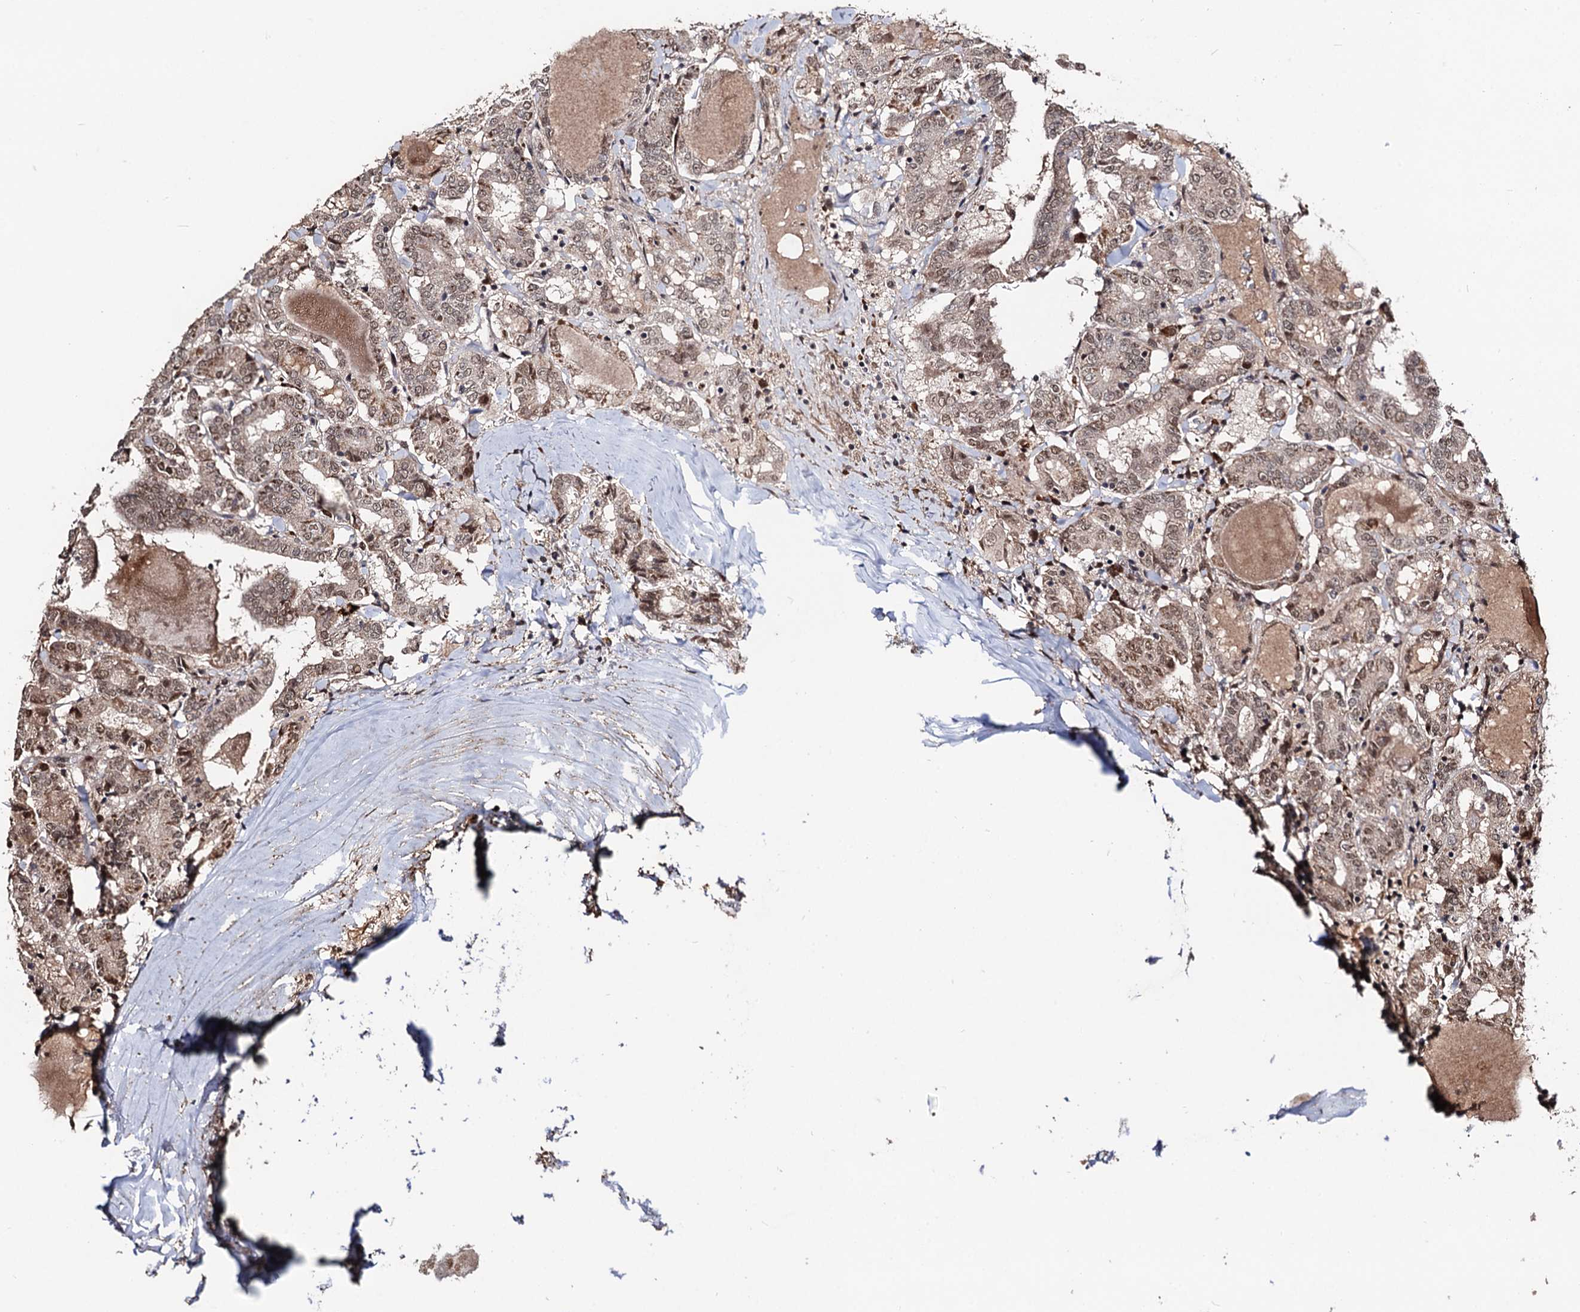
{"staining": {"intensity": "moderate", "quantity": ">75%", "location": "cytoplasmic/membranous,nuclear"}, "tissue": "thyroid cancer", "cell_type": "Tumor cells", "image_type": "cancer", "snomed": [{"axis": "morphology", "description": "Papillary adenocarcinoma, NOS"}, {"axis": "topography", "description": "Thyroid gland"}], "caption": "The micrograph reveals staining of papillary adenocarcinoma (thyroid), revealing moderate cytoplasmic/membranous and nuclear protein staining (brown color) within tumor cells.", "gene": "SFSWAP", "patient": {"sex": "female", "age": 72}}